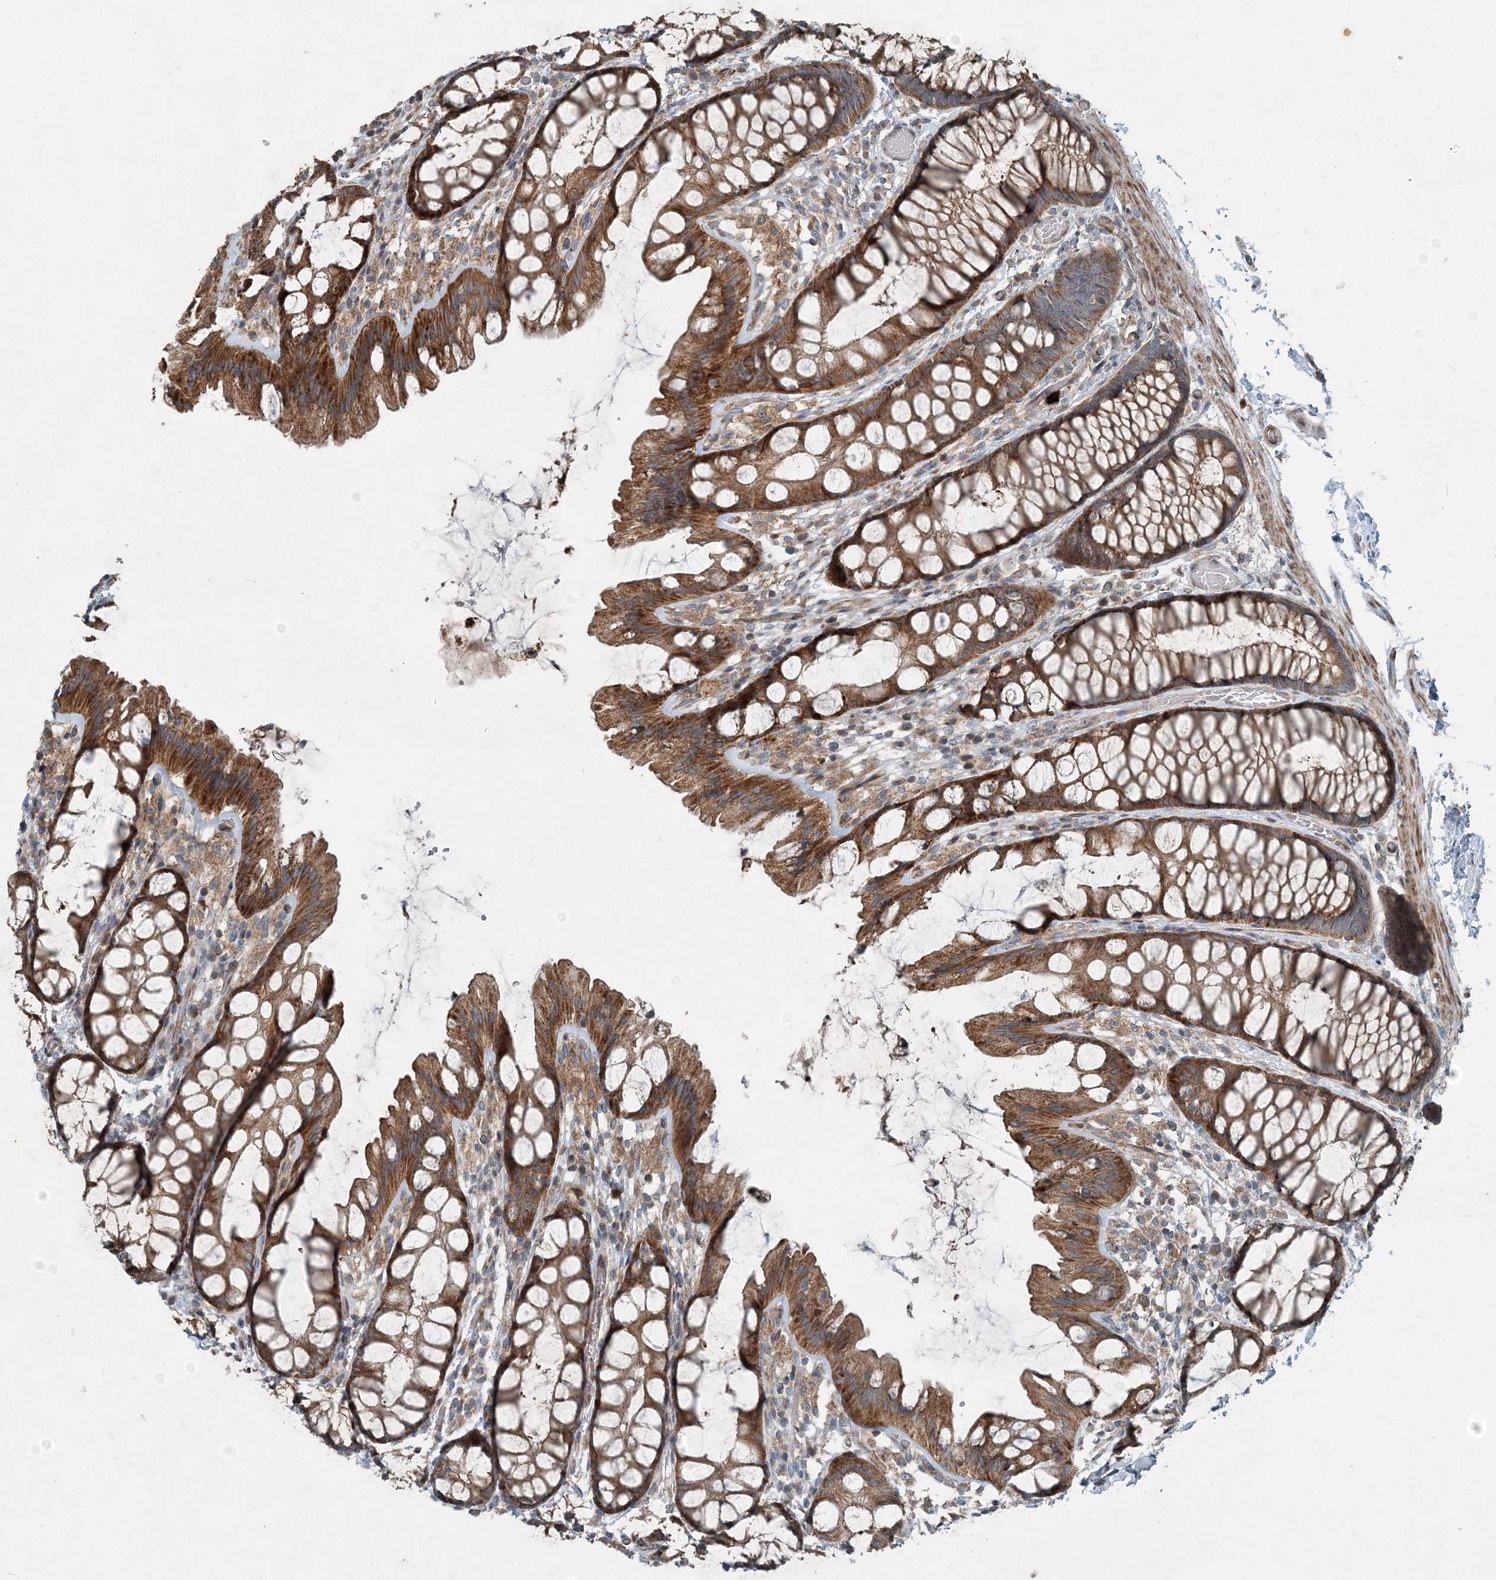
{"staining": {"intensity": "moderate", "quantity": ">75%", "location": "cytoplasmic/membranous"}, "tissue": "colon", "cell_type": "Endothelial cells", "image_type": "normal", "snomed": [{"axis": "morphology", "description": "Normal tissue, NOS"}, {"axis": "topography", "description": "Colon"}], "caption": "Protein staining of unremarkable colon exhibits moderate cytoplasmic/membranous expression in about >75% of endothelial cells.", "gene": "INTU", "patient": {"sex": "male", "age": 47}}